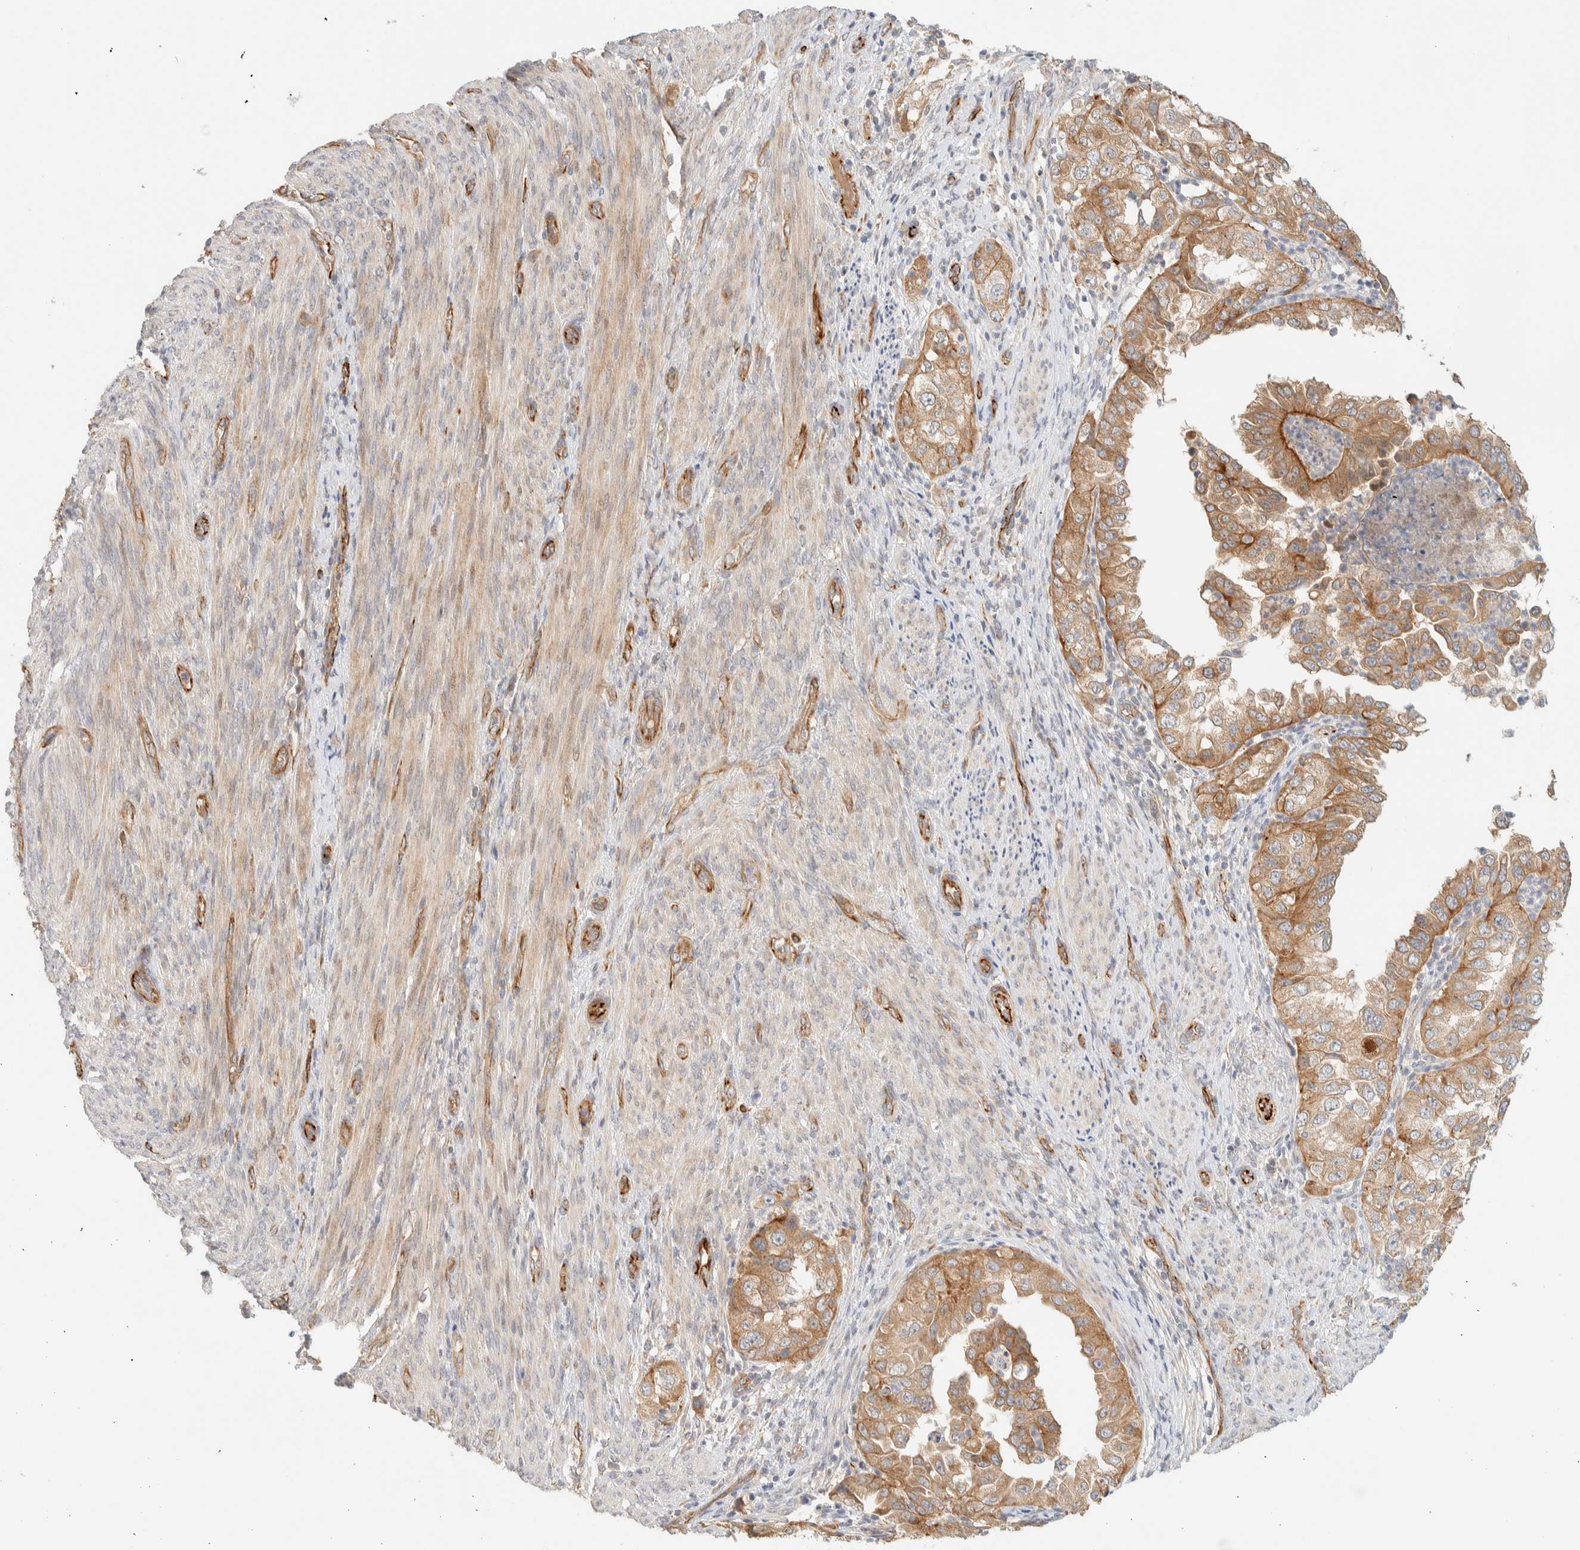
{"staining": {"intensity": "moderate", "quantity": ">75%", "location": "cytoplasmic/membranous"}, "tissue": "endometrial cancer", "cell_type": "Tumor cells", "image_type": "cancer", "snomed": [{"axis": "morphology", "description": "Adenocarcinoma, NOS"}, {"axis": "topography", "description": "Endometrium"}], "caption": "A brown stain labels moderate cytoplasmic/membranous positivity of a protein in endometrial adenocarcinoma tumor cells. (DAB (3,3'-diaminobenzidine) IHC, brown staining for protein, blue staining for nuclei).", "gene": "FAT1", "patient": {"sex": "female", "age": 85}}